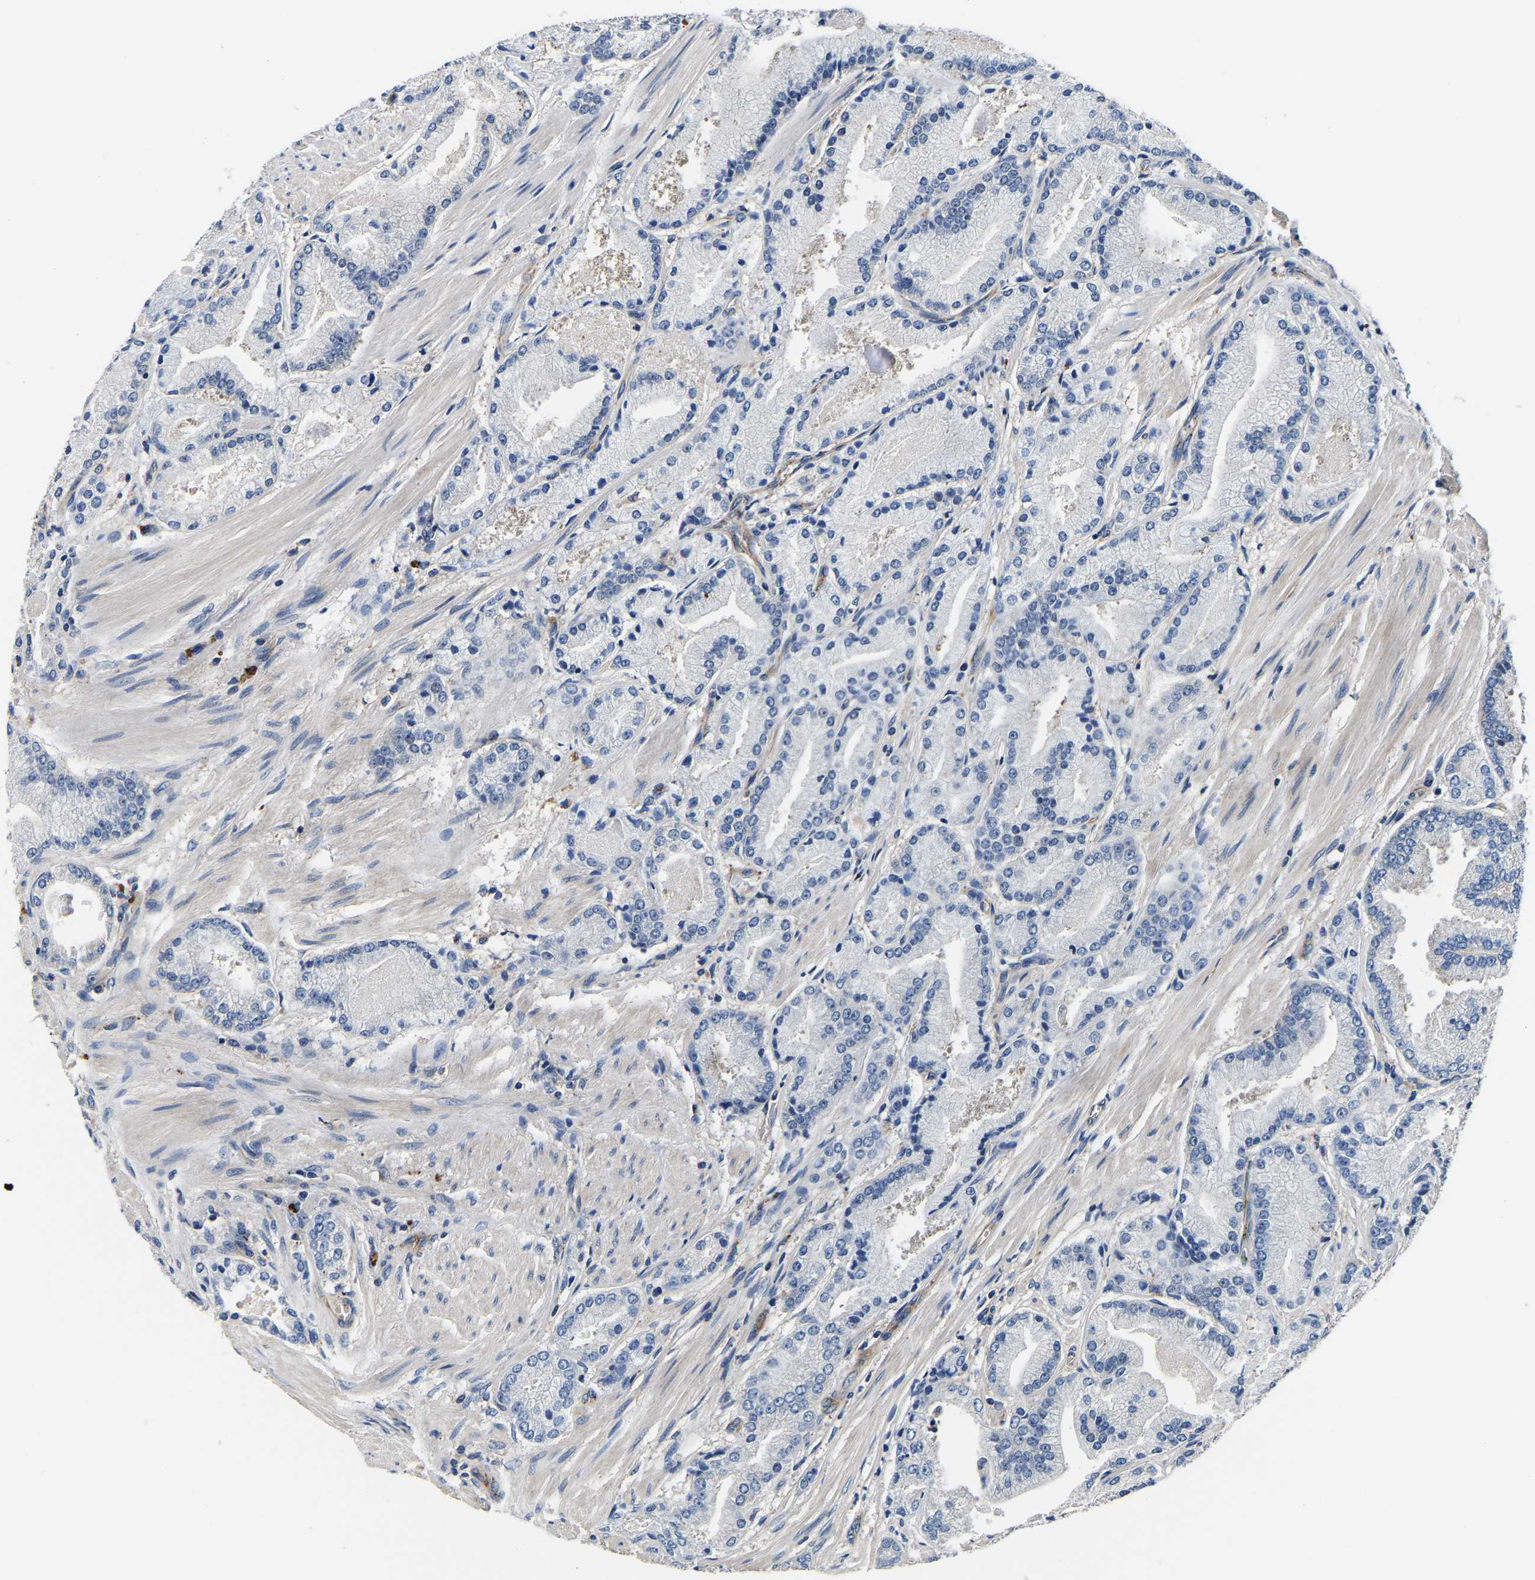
{"staining": {"intensity": "negative", "quantity": "none", "location": "none"}, "tissue": "prostate cancer", "cell_type": "Tumor cells", "image_type": "cancer", "snomed": [{"axis": "morphology", "description": "Adenocarcinoma, High grade"}, {"axis": "topography", "description": "Prostate"}], "caption": "High magnification brightfield microscopy of prostate high-grade adenocarcinoma stained with DAB (brown) and counterstained with hematoxylin (blue): tumor cells show no significant expression.", "gene": "SH3GLB1", "patient": {"sex": "male", "age": 50}}